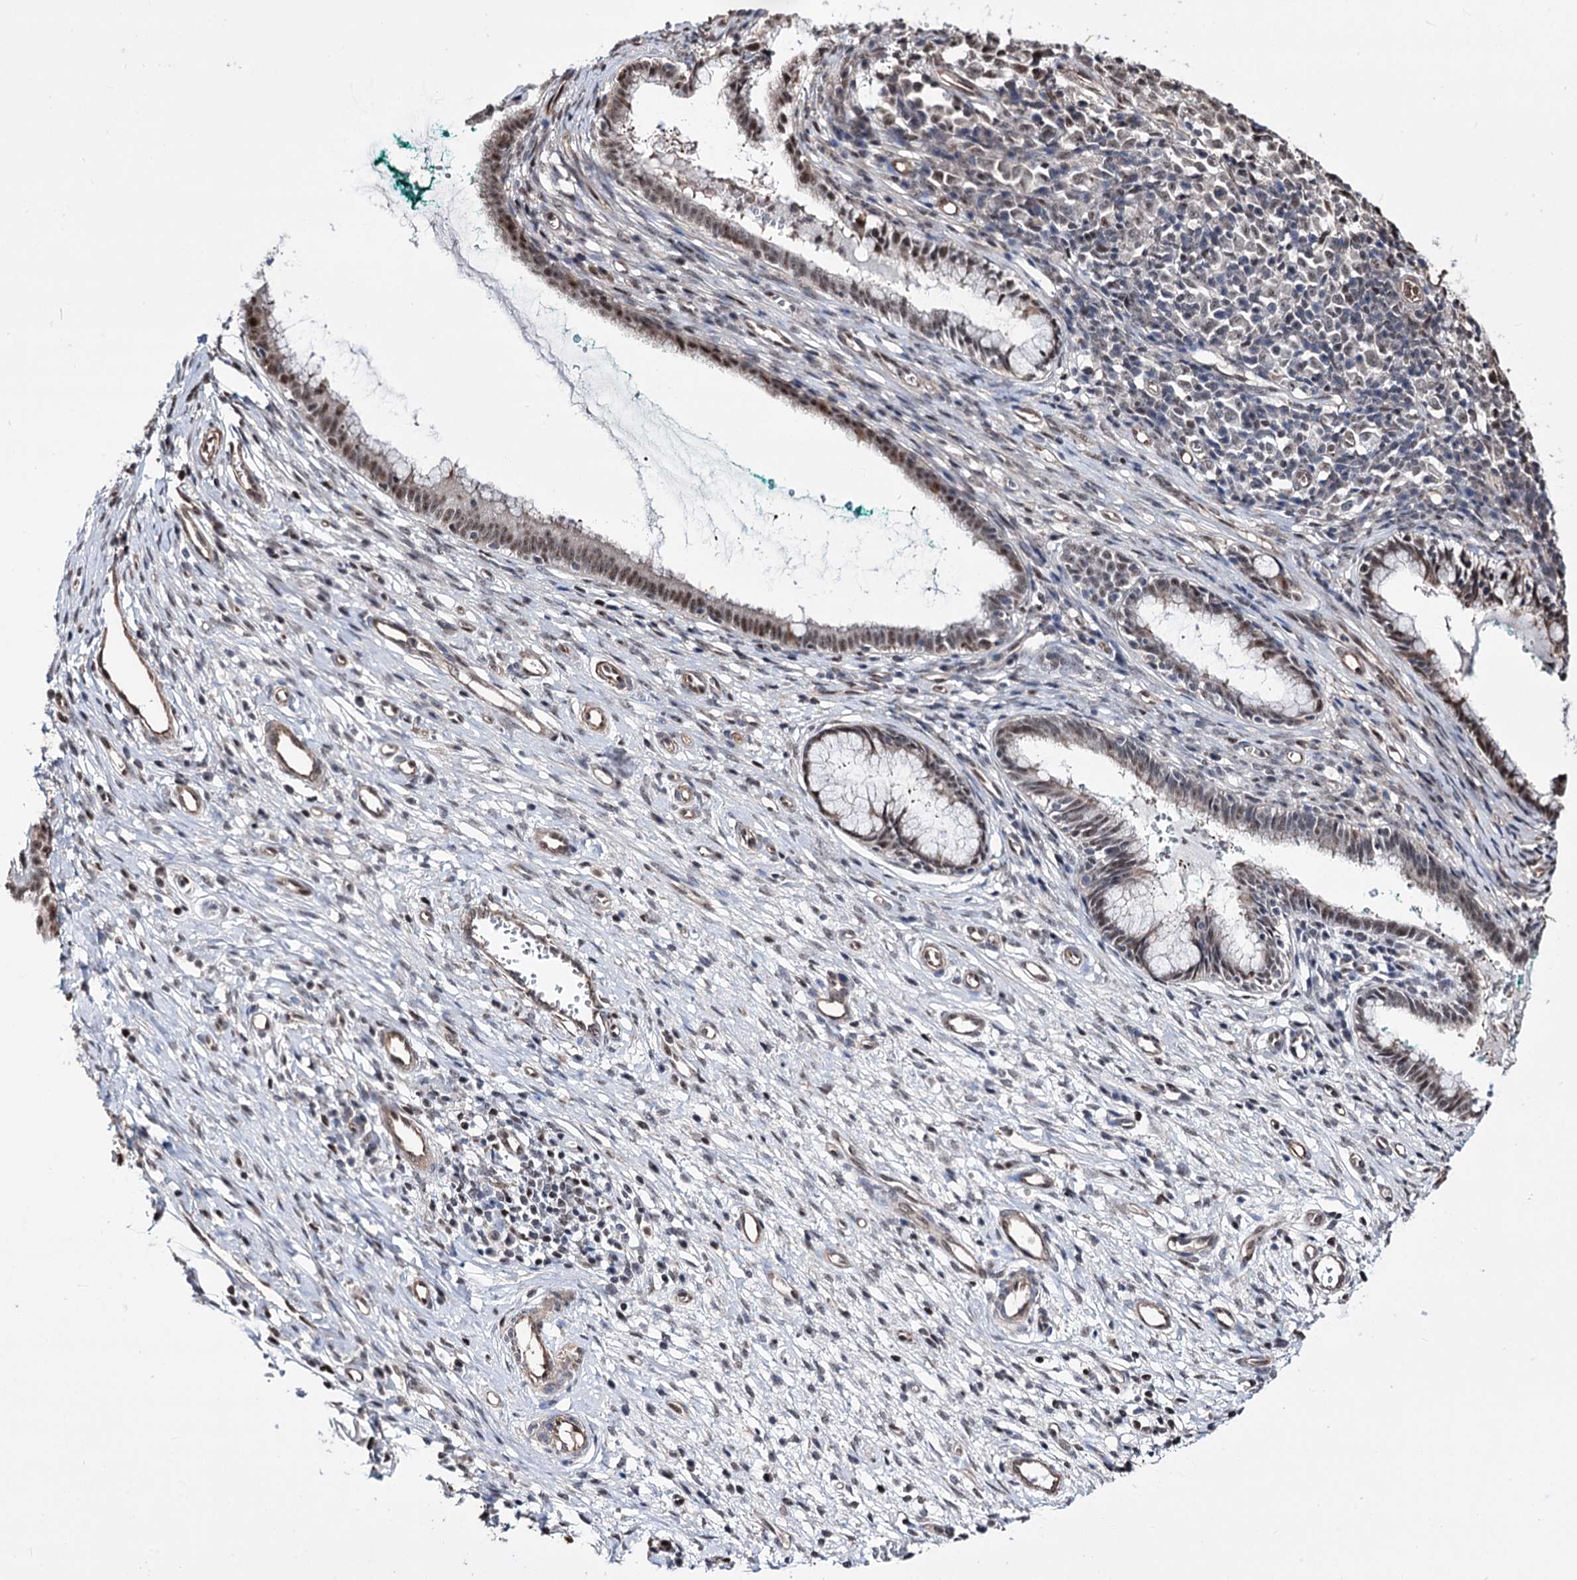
{"staining": {"intensity": "moderate", "quantity": ">75%", "location": "nuclear"}, "tissue": "cervix", "cell_type": "Glandular cells", "image_type": "normal", "snomed": [{"axis": "morphology", "description": "Normal tissue, NOS"}, {"axis": "morphology", "description": "Adenocarcinoma, NOS"}, {"axis": "topography", "description": "Cervix"}], "caption": "This micrograph exhibits IHC staining of unremarkable cervix, with medium moderate nuclear expression in approximately >75% of glandular cells.", "gene": "CHMP7", "patient": {"sex": "female", "age": 29}}